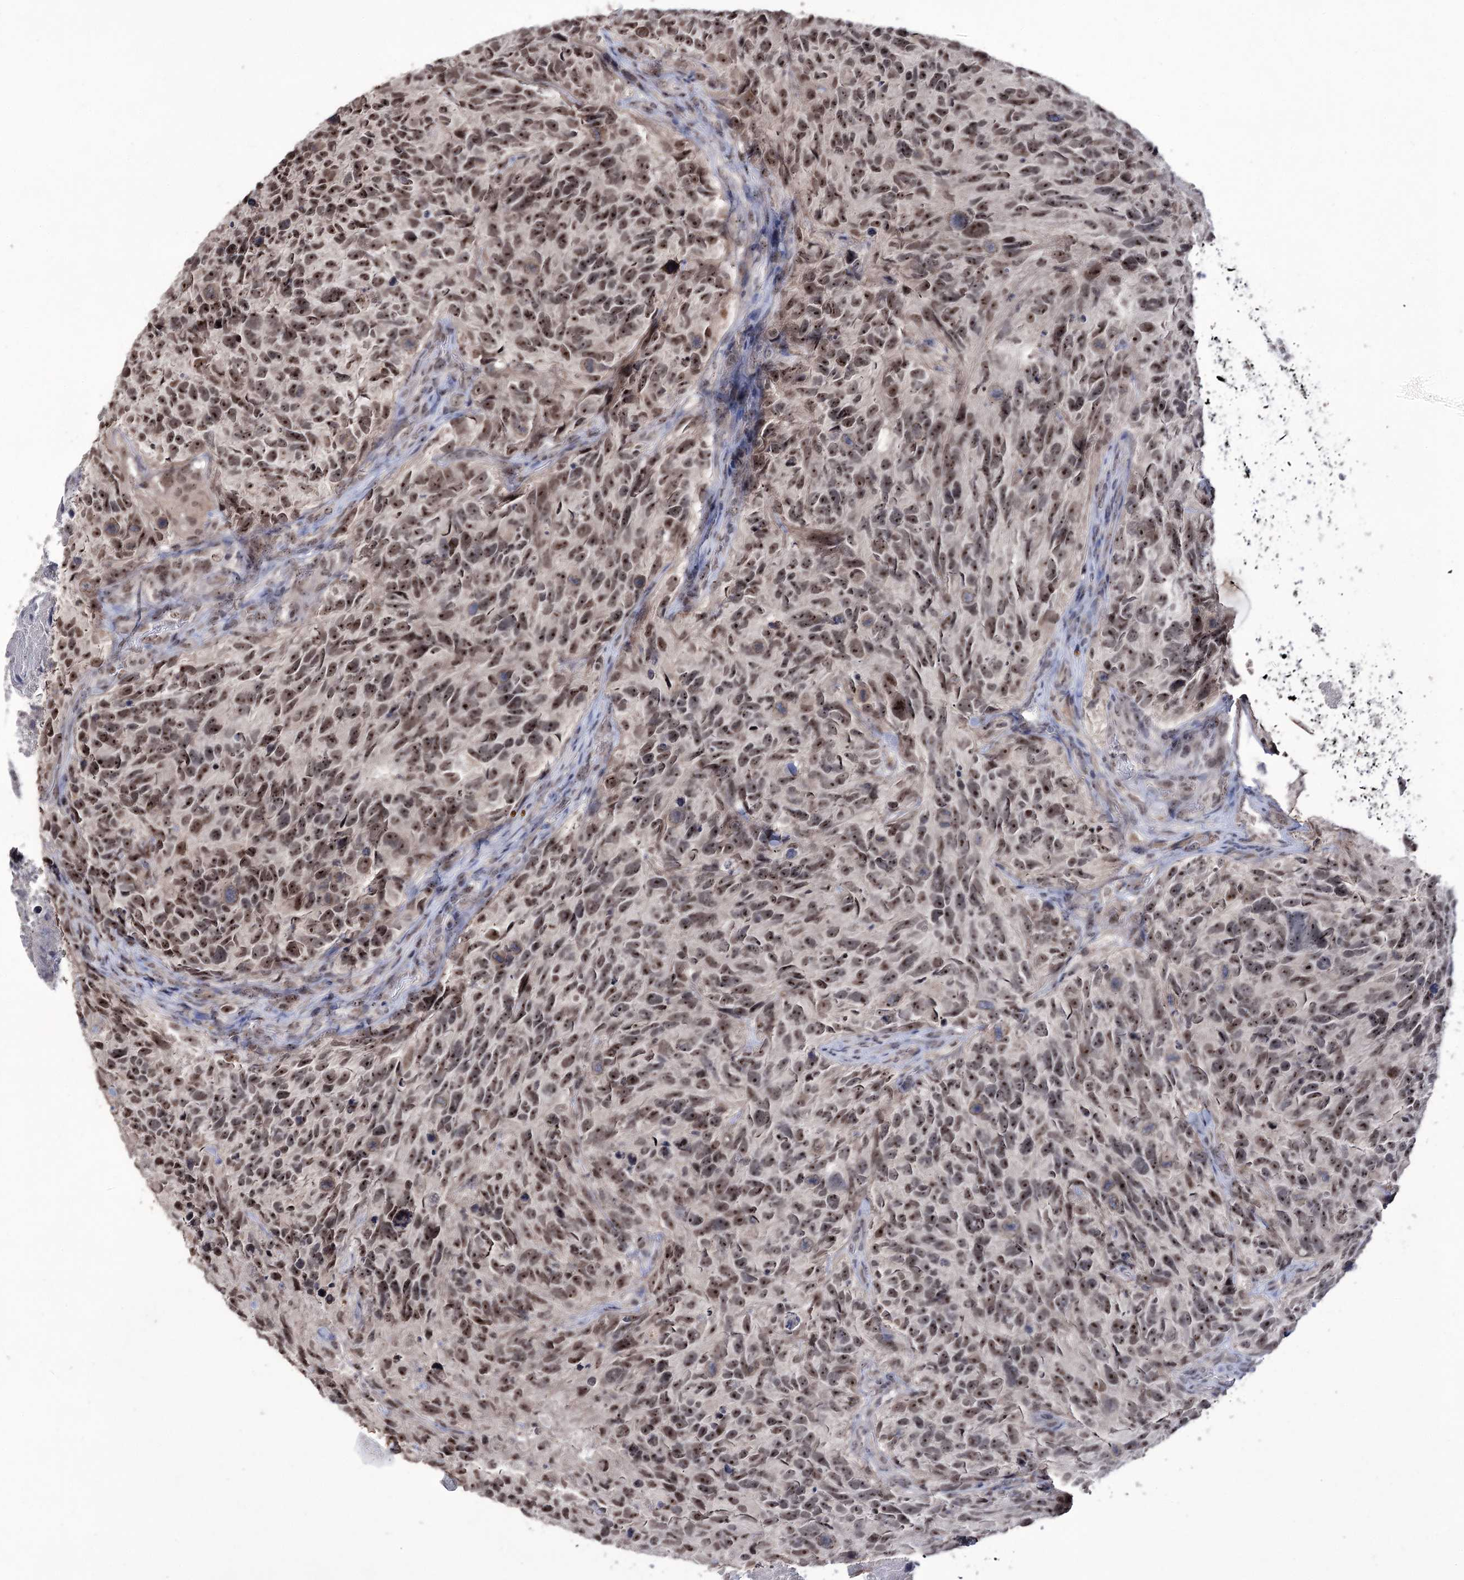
{"staining": {"intensity": "moderate", "quantity": ">75%", "location": "nuclear"}, "tissue": "glioma", "cell_type": "Tumor cells", "image_type": "cancer", "snomed": [{"axis": "morphology", "description": "Glioma, malignant, High grade"}, {"axis": "topography", "description": "Brain"}], "caption": "Glioma stained with IHC demonstrates moderate nuclear staining in approximately >75% of tumor cells.", "gene": "VGLL4", "patient": {"sex": "male", "age": 69}}